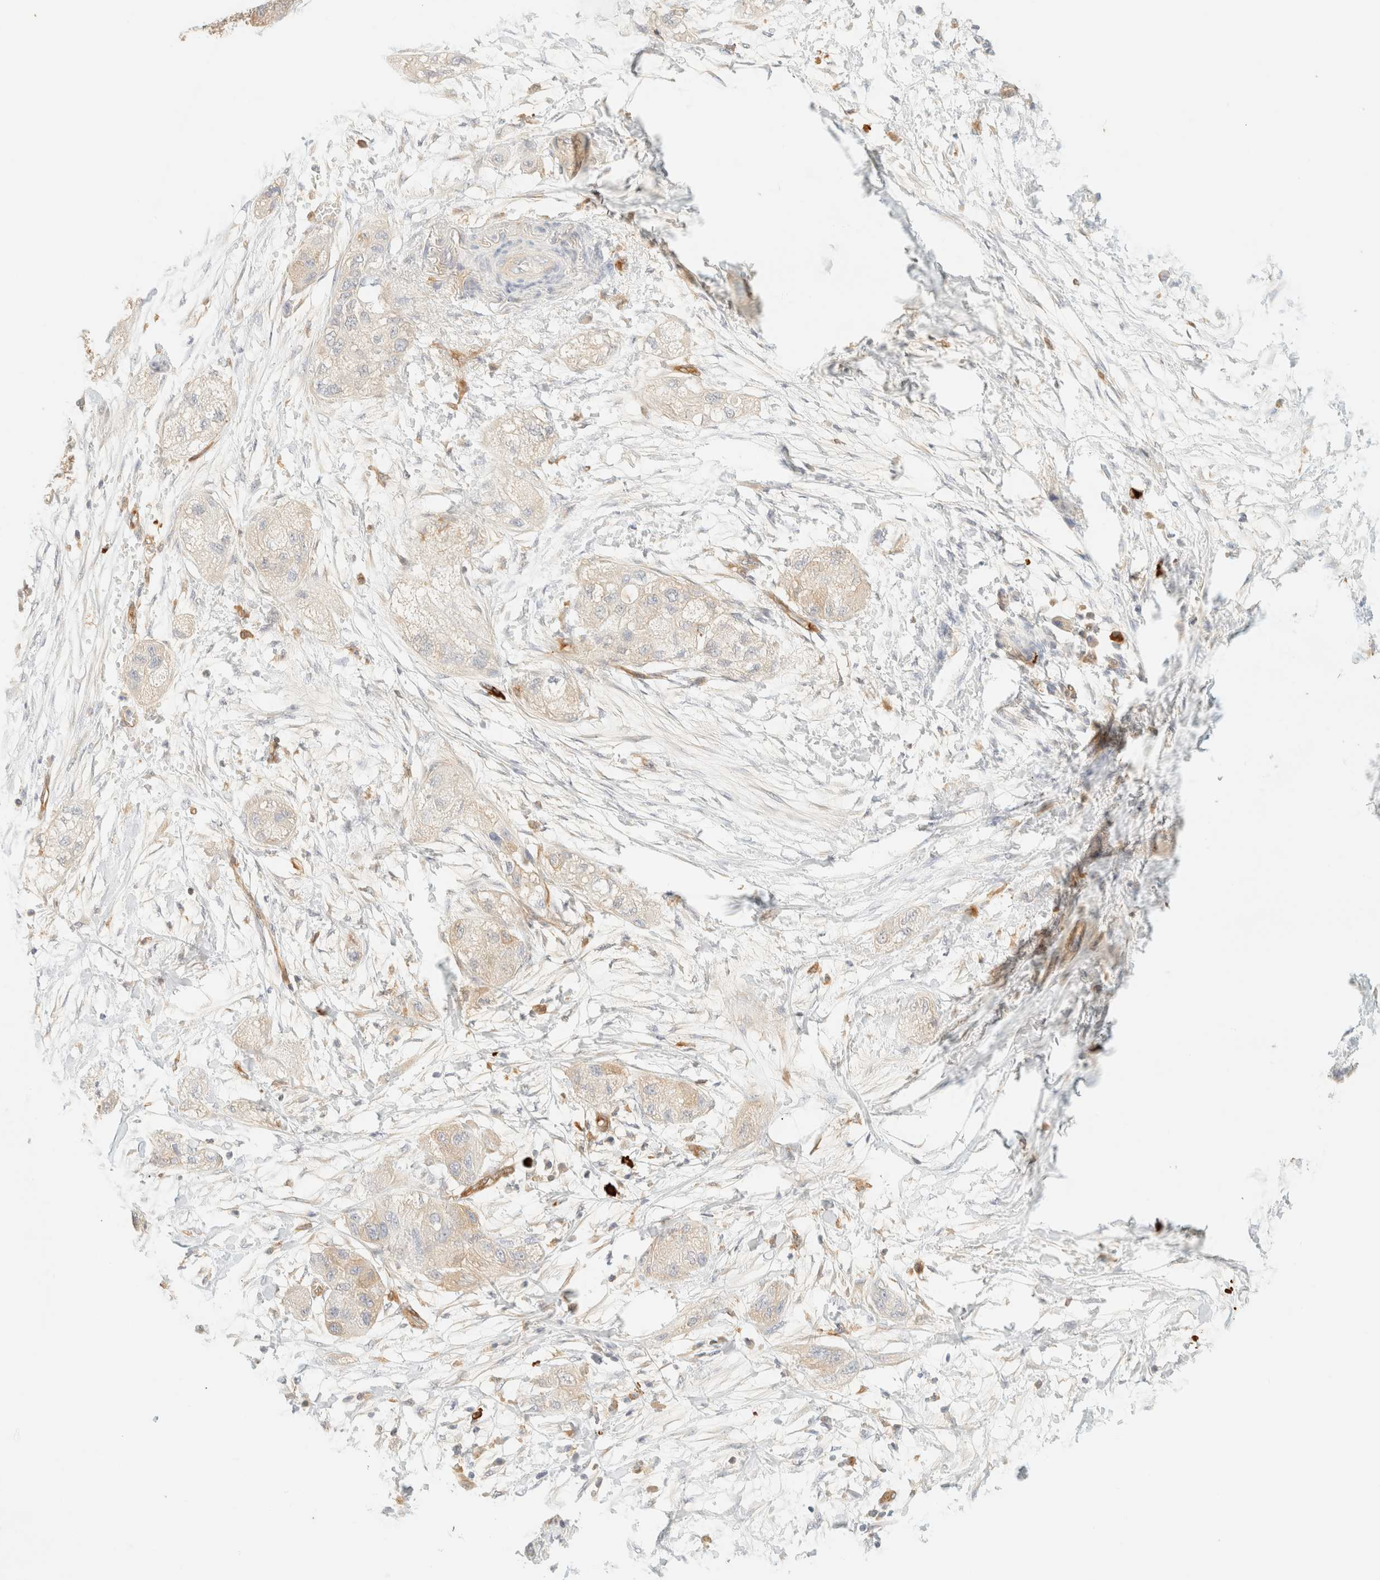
{"staining": {"intensity": "weak", "quantity": "<25%", "location": "cytoplasmic/membranous"}, "tissue": "pancreatic cancer", "cell_type": "Tumor cells", "image_type": "cancer", "snomed": [{"axis": "morphology", "description": "Adenocarcinoma, NOS"}, {"axis": "topography", "description": "Pancreas"}], "caption": "An immunohistochemistry photomicrograph of adenocarcinoma (pancreatic) is shown. There is no staining in tumor cells of adenocarcinoma (pancreatic).", "gene": "FHOD1", "patient": {"sex": "female", "age": 78}}